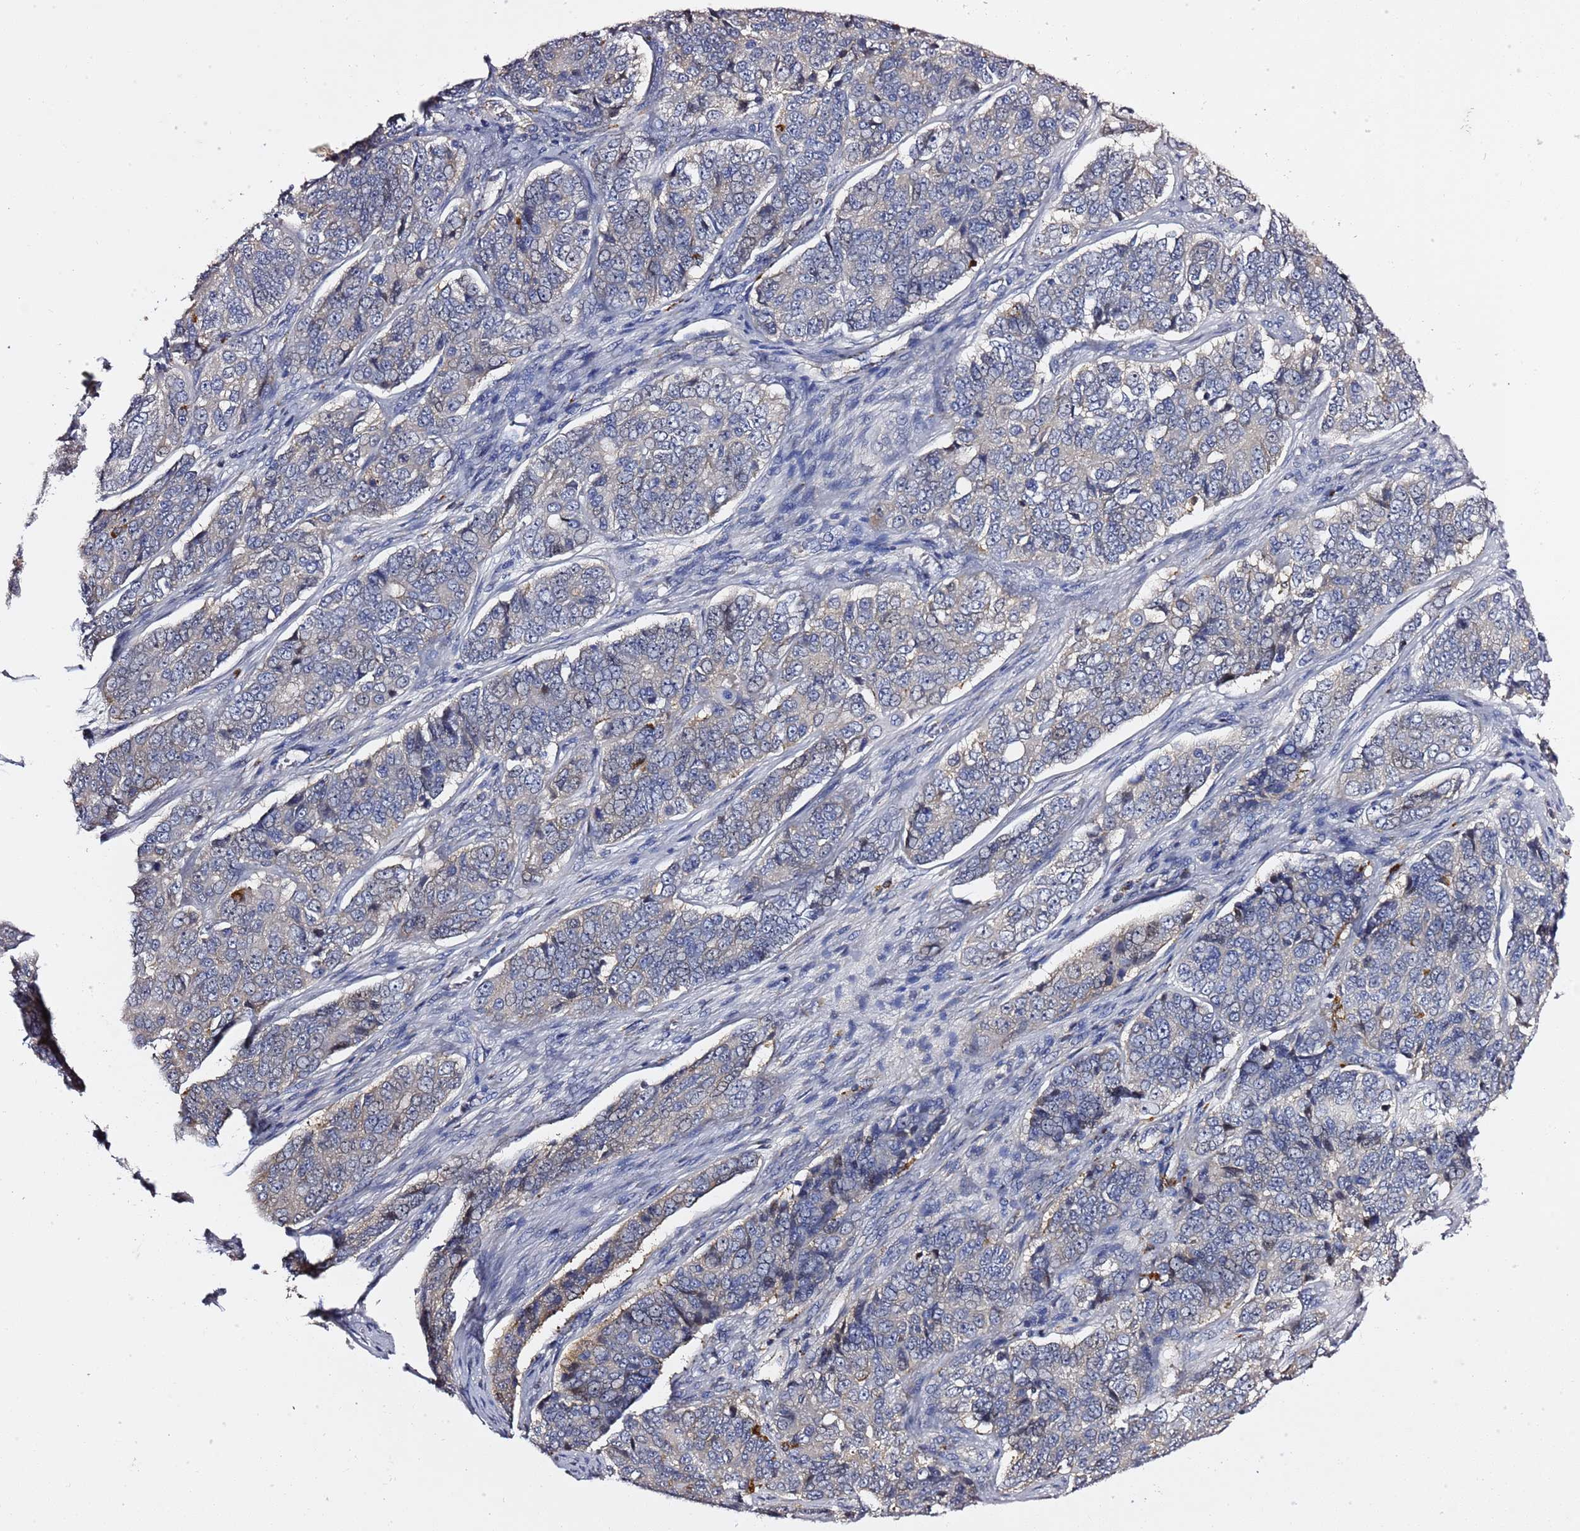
{"staining": {"intensity": "negative", "quantity": "none", "location": "none"}, "tissue": "ovarian cancer", "cell_type": "Tumor cells", "image_type": "cancer", "snomed": [{"axis": "morphology", "description": "Carcinoma, endometroid"}, {"axis": "topography", "description": "Ovary"}], "caption": "Immunohistochemistry micrograph of ovarian cancer stained for a protein (brown), which shows no expression in tumor cells. The staining is performed using DAB (3,3'-diaminobenzidine) brown chromogen with nuclei counter-stained in using hematoxylin.", "gene": "NAT2", "patient": {"sex": "female", "age": 51}}